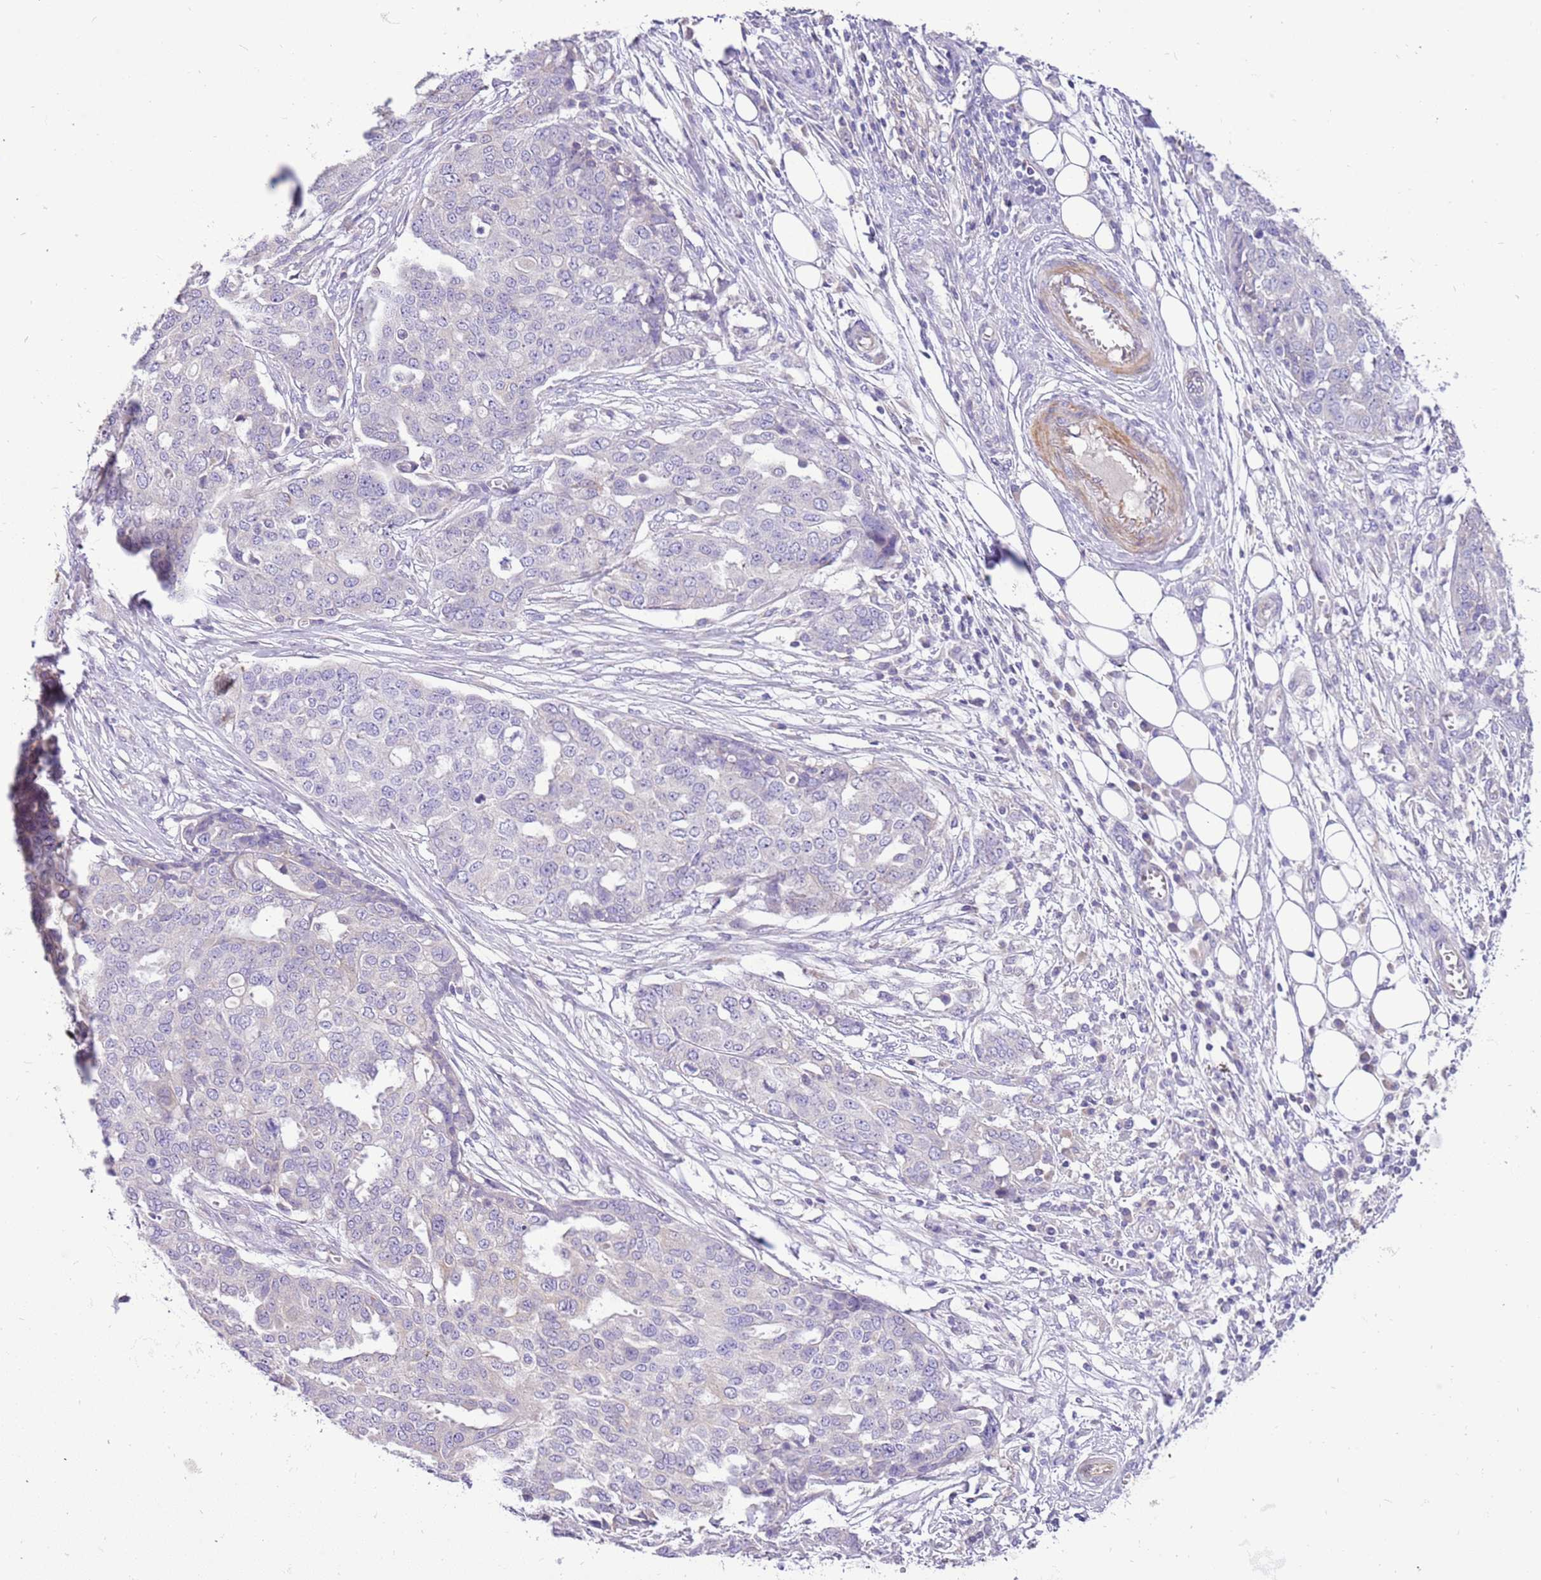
{"staining": {"intensity": "negative", "quantity": "none", "location": "none"}, "tissue": "ovarian cancer", "cell_type": "Tumor cells", "image_type": "cancer", "snomed": [{"axis": "morphology", "description": "Cystadenocarcinoma, serous, NOS"}, {"axis": "topography", "description": "Soft tissue"}, {"axis": "topography", "description": "Ovary"}], "caption": "High magnification brightfield microscopy of ovarian cancer (serous cystadenocarcinoma) stained with DAB (brown) and counterstained with hematoxylin (blue): tumor cells show no significant staining.", "gene": "GLCE", "patient": {"sex": "female", "age": 57}}